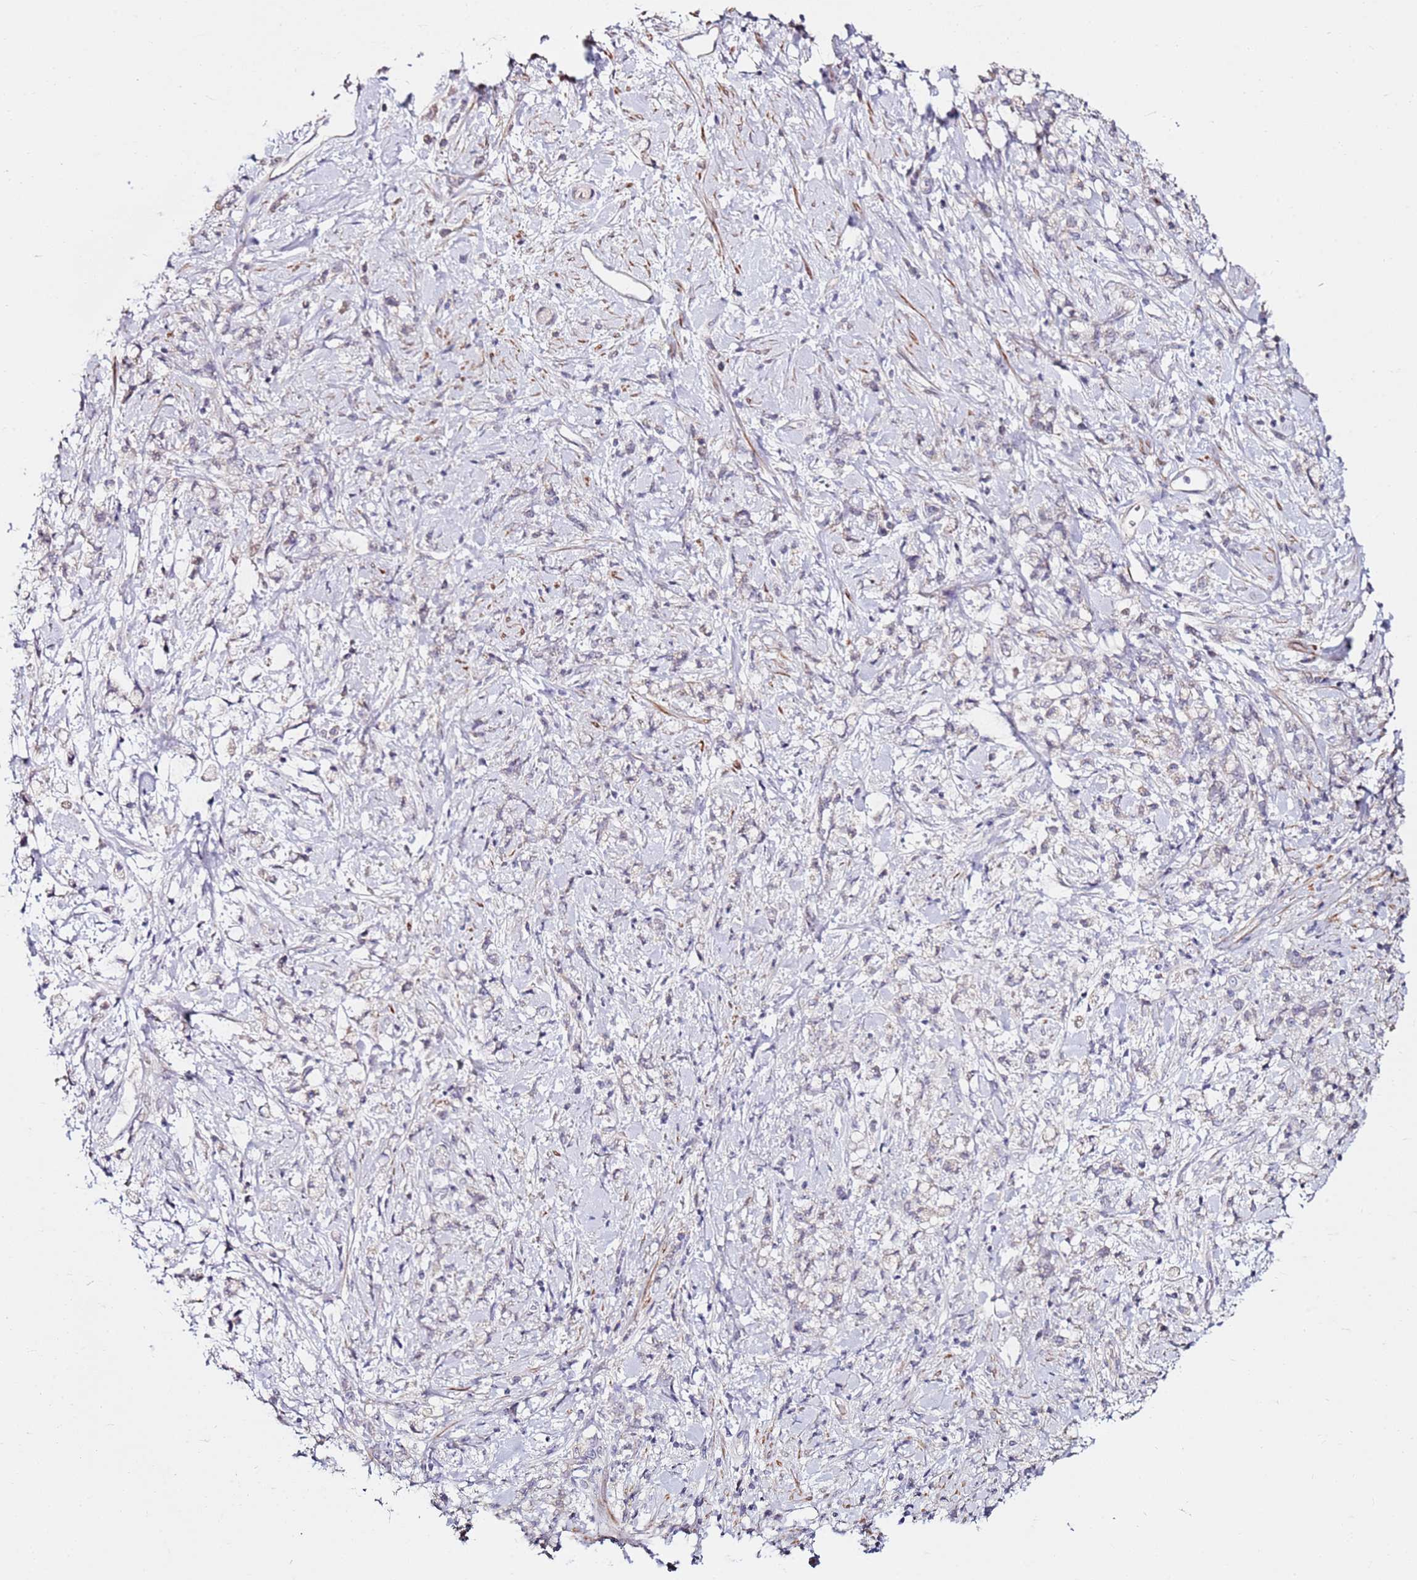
{"staining": {"intensity": "negative", "quantity": "none", "location": "none"}, "tissue": "stomach cancer", "cell_type": "Tumor cells", "image_type": "cancer", "snomed": [{"axis": "morphology", "description": "Adenocarcinoma, NOS"}, {"axis": "topography", "description": "Stomach"}], "caption": "This is a histopathology image of IHC staining of stomach cancer (adenocarcinoma), which shows no expression in tumor cells.", "gene": "RARS2", "patient": {"sex": "female", "age": 60}}